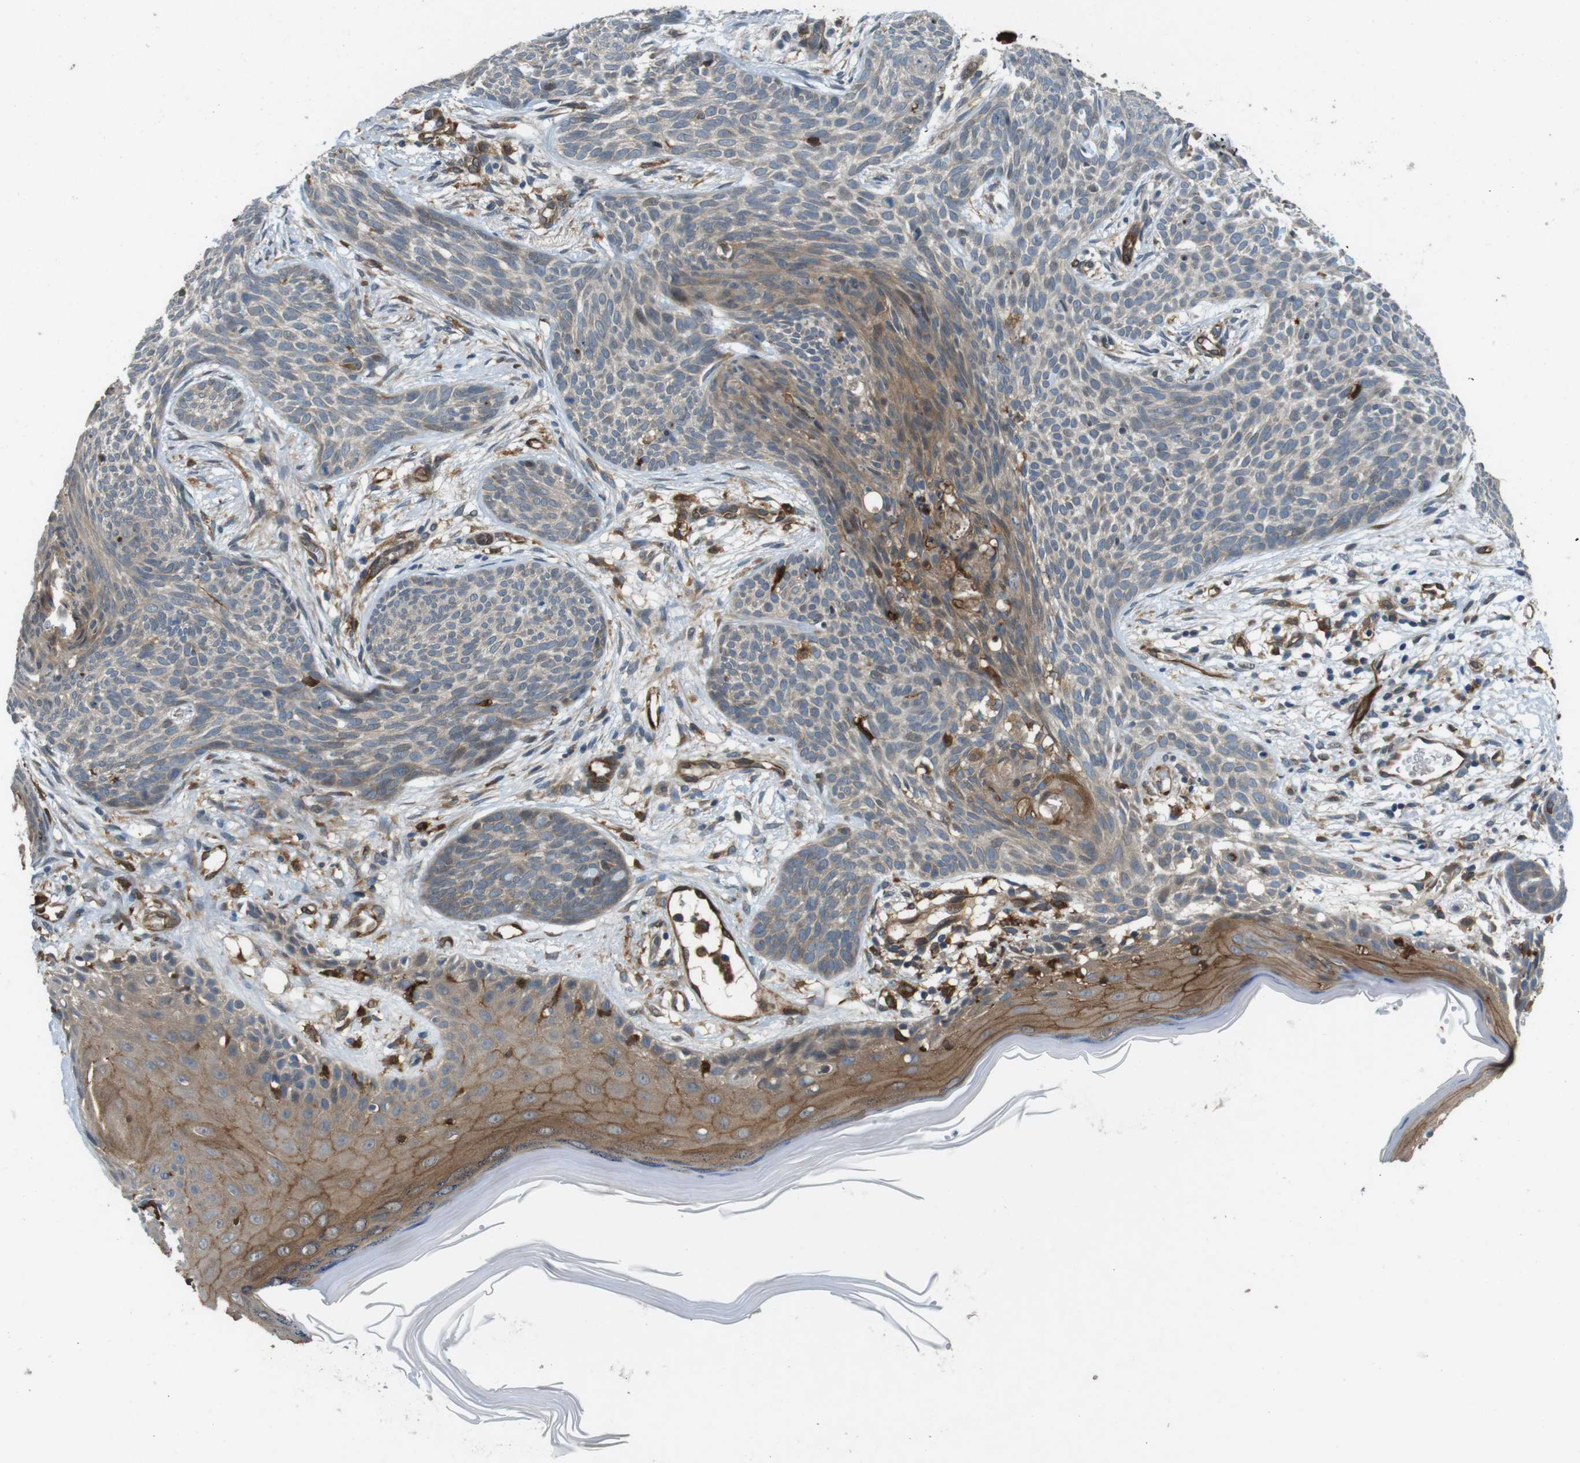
{"staining": {"intensity": "moderate", "quantity": "<25%", "location": "cytoplasmic/membranous"}, "tissue": "skin cancer", "cell_type": "Tumor cells", "image_type": "cancer", "snomed": [{"axis": "morphology", "description": "Basal cell carcinoma"}, {"axis": "topography", "description": "Skin"}], "caption": "A low amount of moderate cytoplasmic/membranous positivity is present in approximately <25% of tumor cells in basal cell carcinoma (skin) tissue.", "gene": "PALD1", "patient": {"sex": "female", "age": 59}}